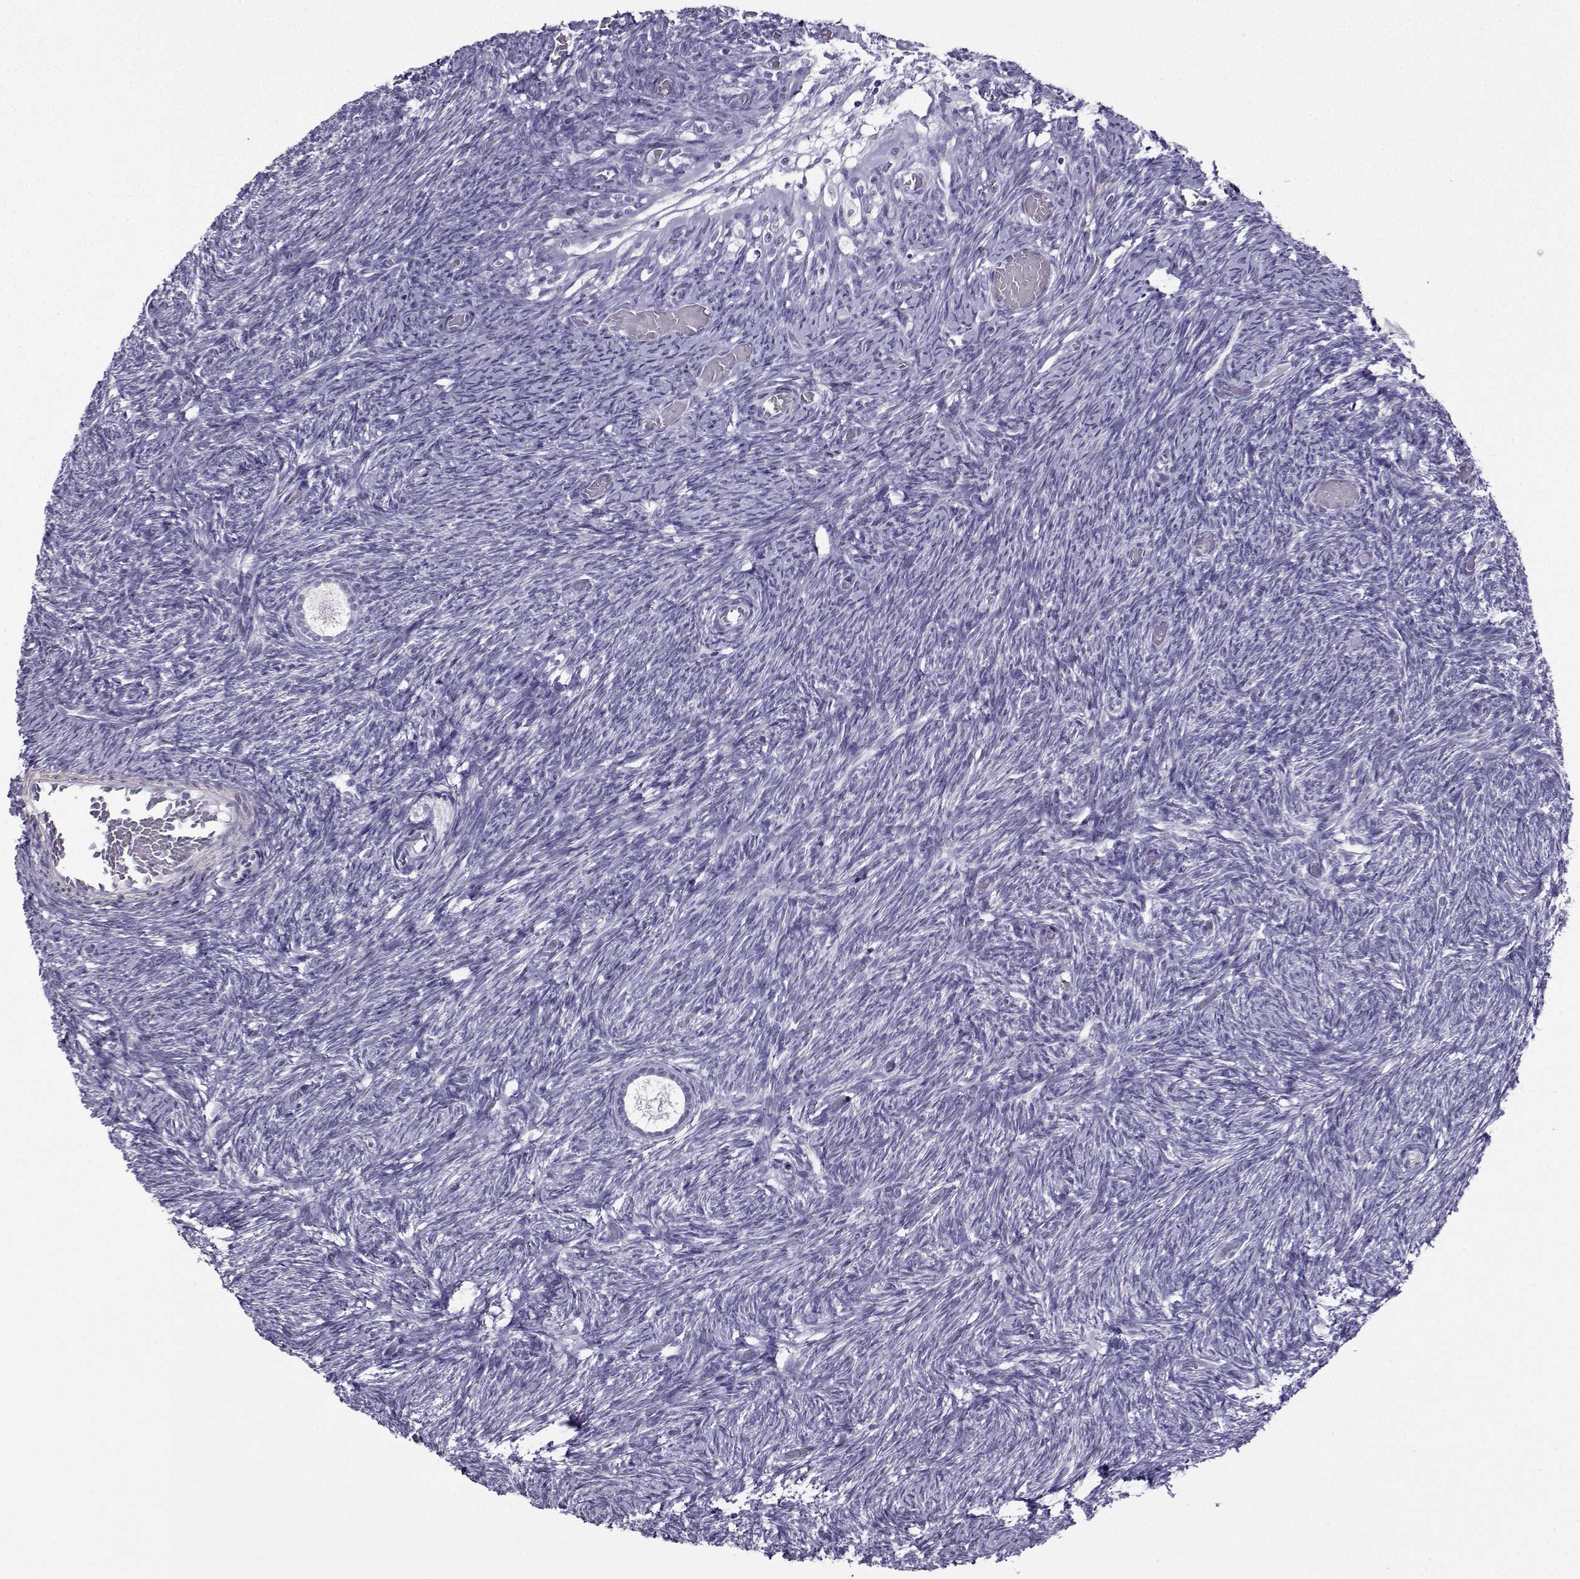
{"staining": {"intensity": "negative", "quantity": "none", "location": "none"}, "tissue": "ovary", "cell_type": "Follicle cells", "image_type": "normal", "snomed": [{"axis": "morphology", "description": "Normal tissue, NOS"}, {"axis": "topography", "description": "Ovary"}], "caption": "A high-resolution photomicrograph shows IHC staining of benign ovary, which shows no significant expression in follicle cells. Brightfield microscopy of immunohistochemistry (IHC) stained with DAB (3,3'-diaminobenzidine) (brown) and hematoxylin (blue), captured at high magnification.", "gene": "KIF17", "patient": {"sex": "female", "age": 39}}